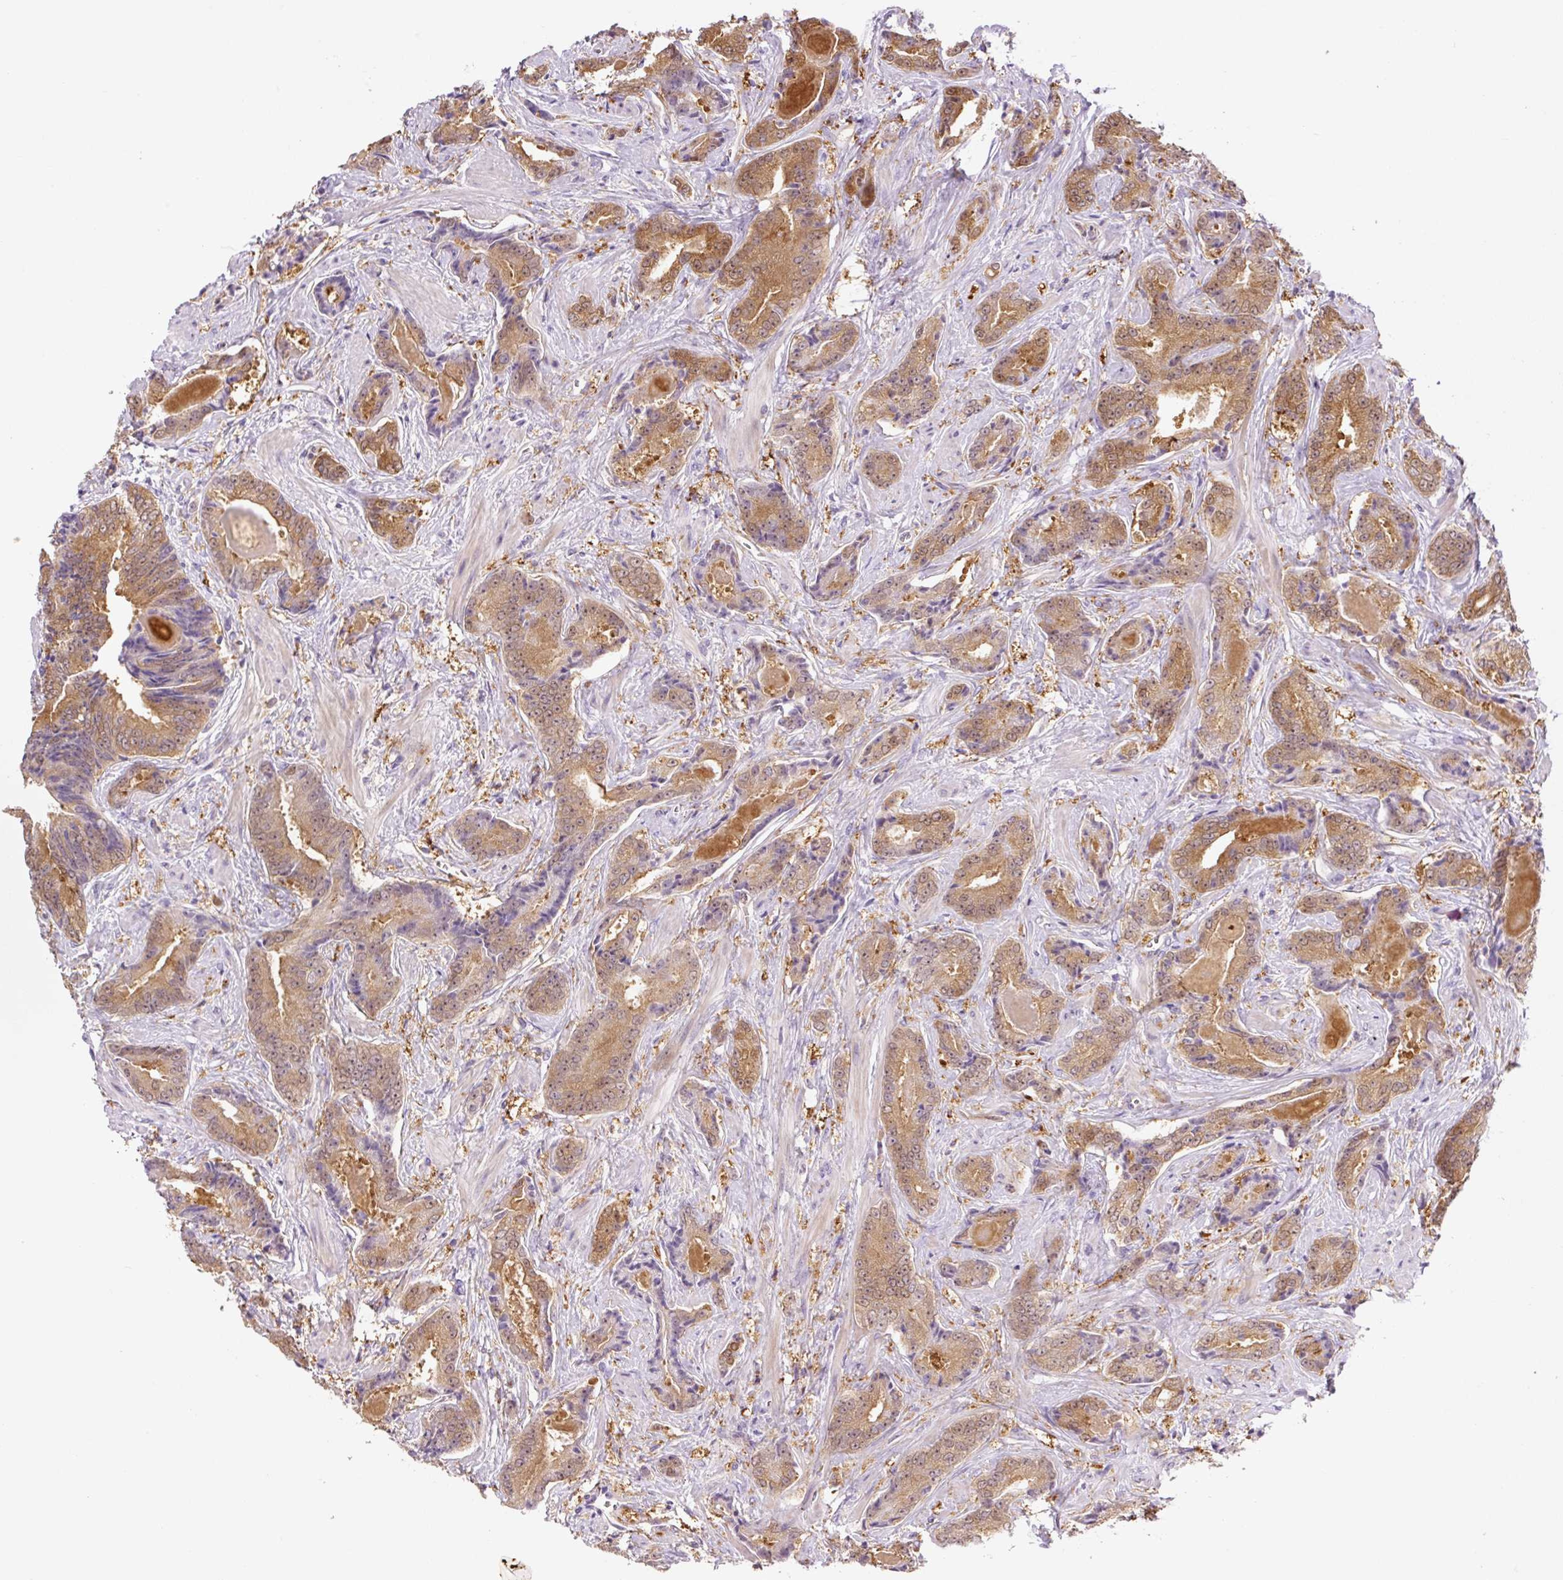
{"staining": {"intensity": "moderate", "quantity": ">75%", "location": "cytoplasmic/membranous,nuclear"}, "tissue": "prostate cancer", "cell_type": "Tumor cells", "image_type": "cancer", "snomed": [{"axis": "morphology", "description": "Adenocarcinoma, Low grade"}, {"axis": "topography", "description": "Prostate"}], "caption": "Immunohistochemical staining of human low-grade adenocarcinoma (prostate) reveals moderate cytoplasmic/membranous and nuclear protein staining in approximately >75% of tumor cells. (Stains: DAB in brown, nuclei in blue, Microscopy: brightfield microscopy at high magnification).", "gene": "SPSB2", "patient": {"sex": "male", "age": 62}}